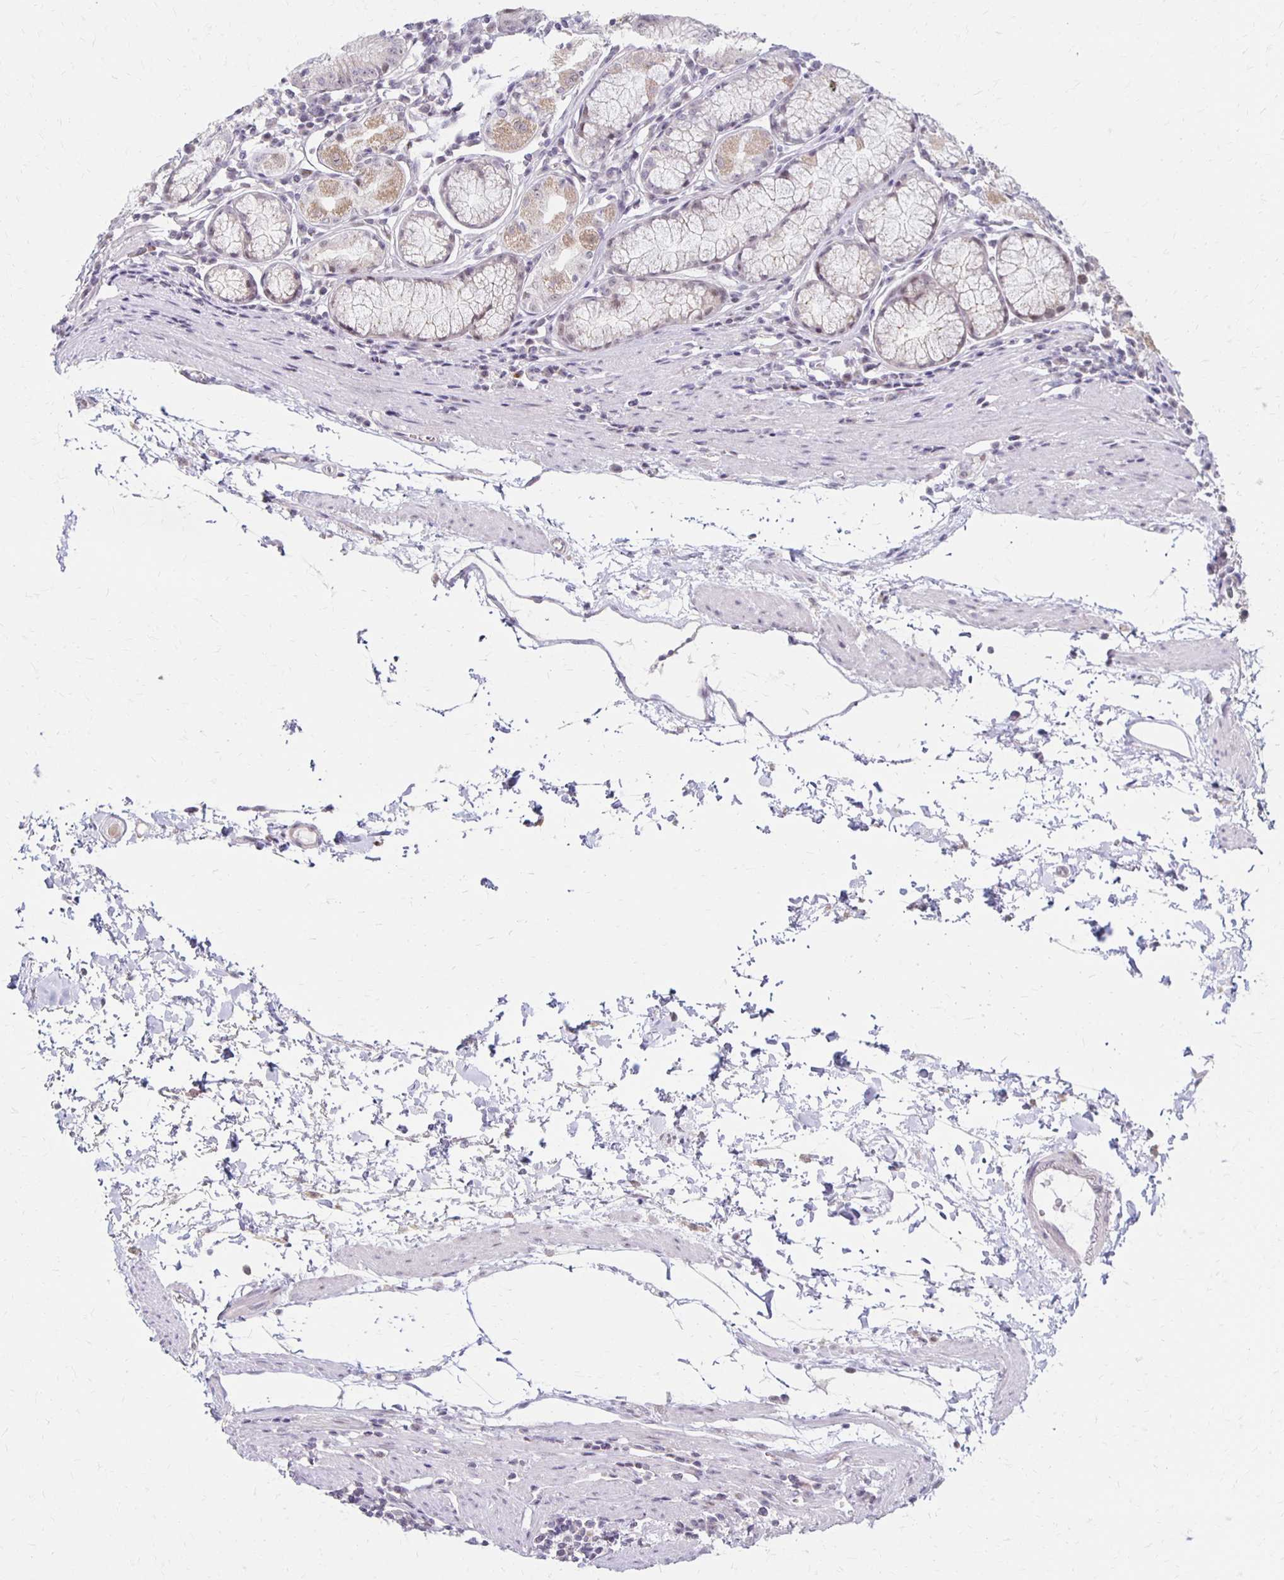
{"staining": {"intensity": "weak", "quantity": "<25%", "location": "cytoplasmic/membranous,nuclear"}, "tissue": "stomach", "cell_type": "Glandular cells", "image_type": "normal", "snomed": [{"axis": "morphology", "description": "Normal tissue, NOS"}, {"axis": "topography", "description": "Stomach"}], "caption": "IHC micrograph of unremarkable stomach: human stomach stained with DAB displays no significant protein positivity in glandular cells.", "gene": "DAGLA", "patient": {"sex": "male", "age": 55}}